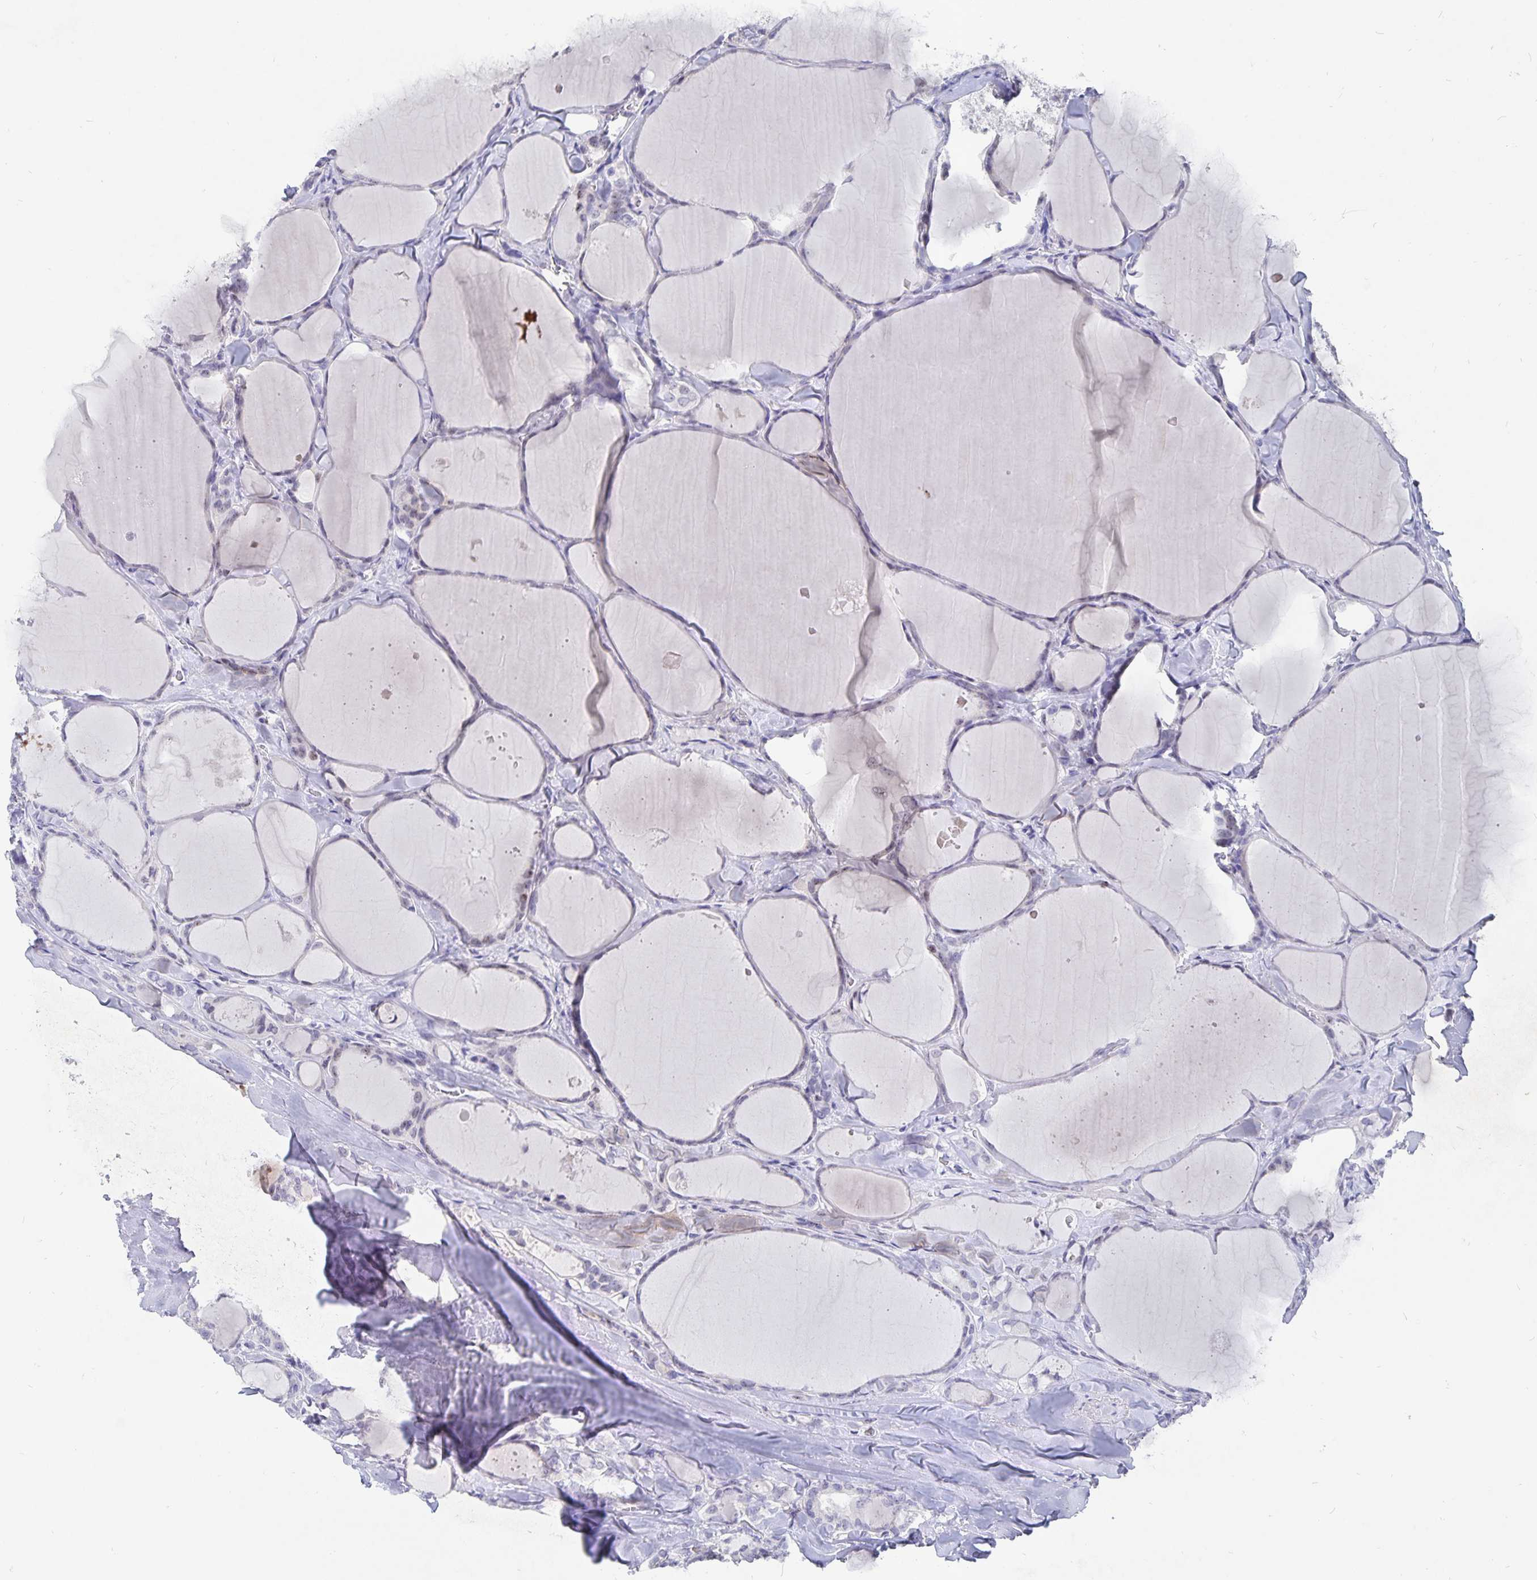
{"staining": {"intensity": "negative", "quantity": "none", "location": "none"}, "tissue": "thyroid cancer", "cell_type": "Tumor cells", "image_type": "cancer", "snomed": [{"axis": "morphology", "description": "Papillary adenocarcinoma, NOS"}, {"axis": "topography", "description": "Thyroid gland"}], "caption": "This image is of thyroid cancer (papillary adenocarcinoma) stained with immunohistochemistry to label a protein in brown with the nuclei are counter-stained blue. There is no staining in tumor cells.", "gene": "SMOC1", "patient": {"sex": "male", "age": 30}}